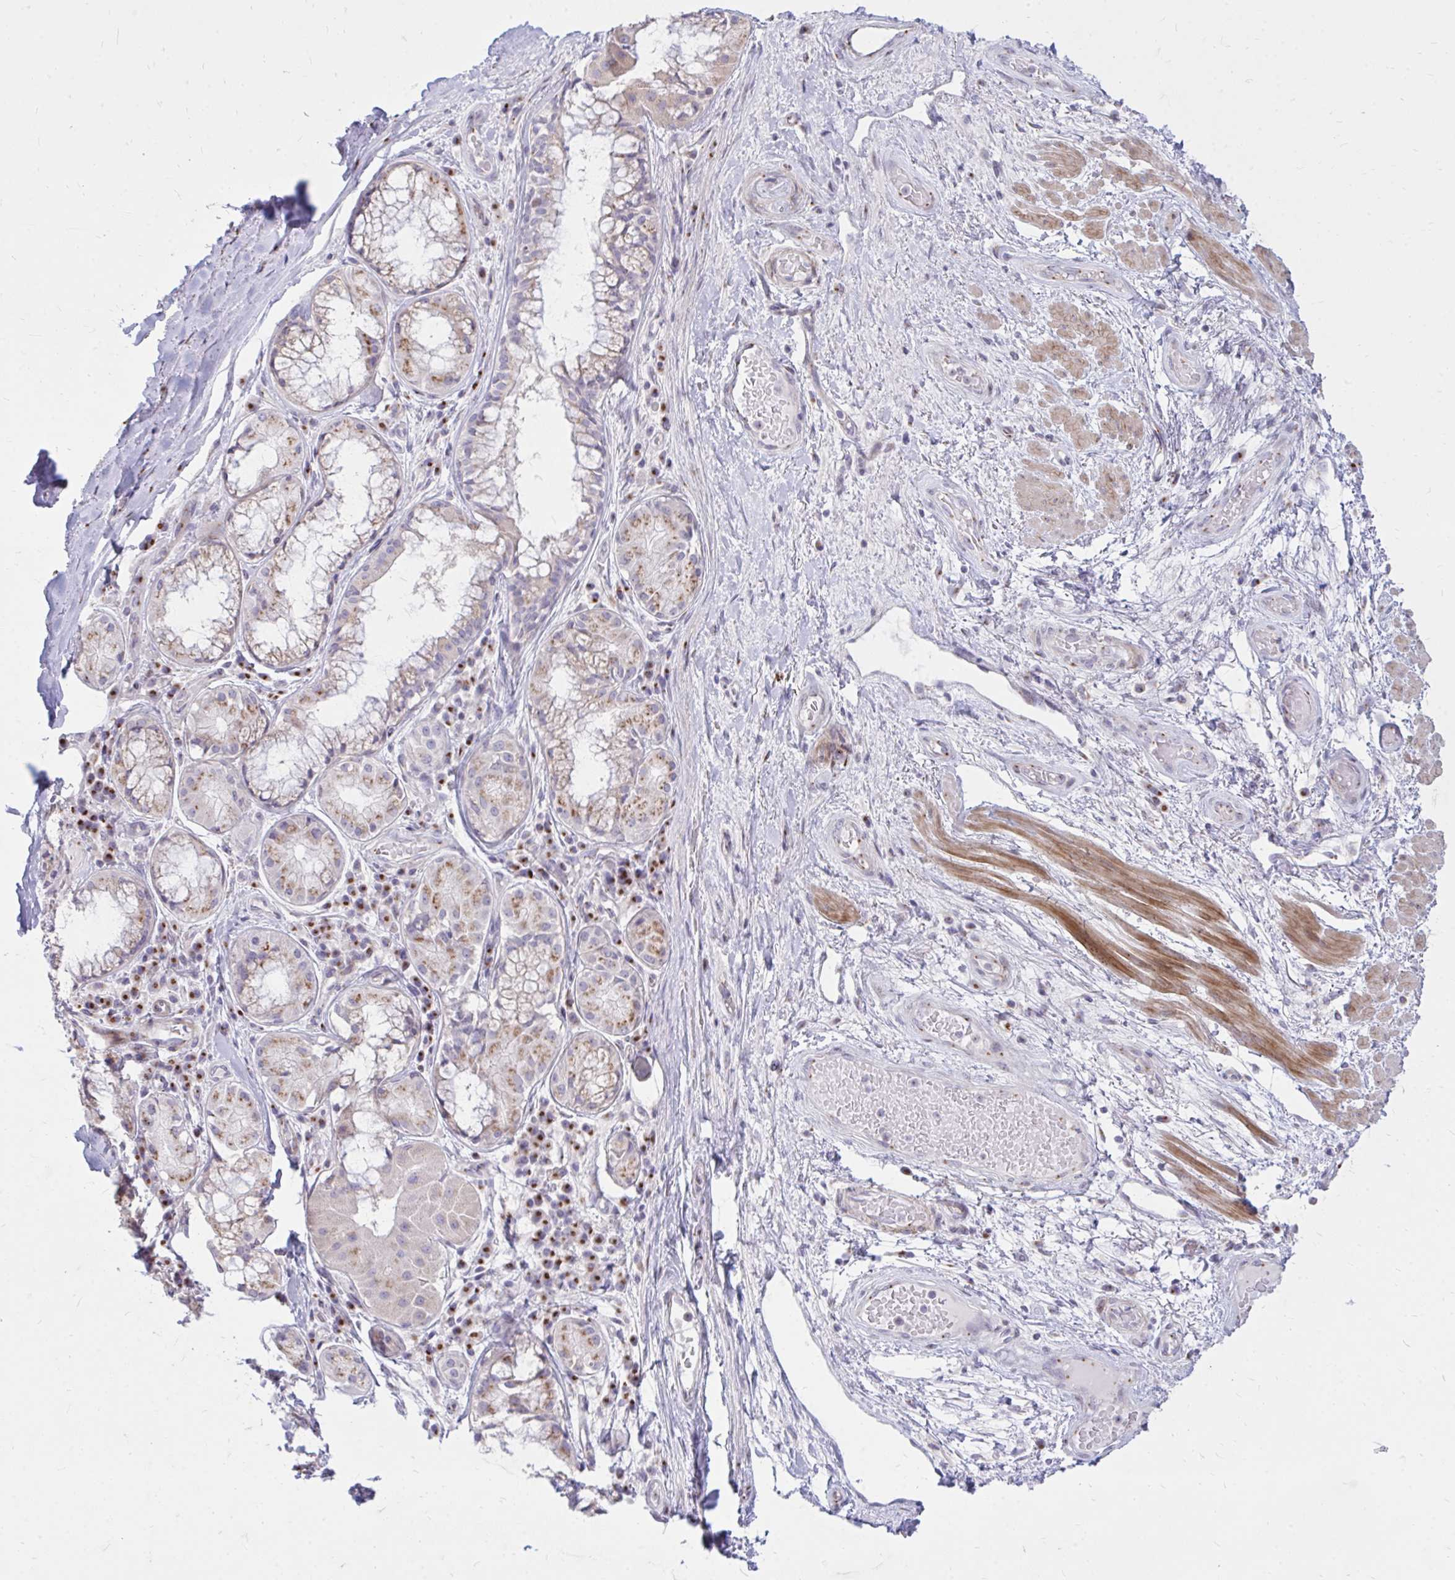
{"staining": {"intensity": "negative", "quantity": "none", "location": "none"}, "tissue": "soft tissue", "cell_type": "Chondrocytes", "image_type": "normal", "snomed": [{"axis": "morphology", "description": "Normal tissue, NOS"}, {"axis": "topography", "description": "Cartilage tissue"}, {"axis": "topography", "description": "Bronchus"}], "caption": "Soft tissue was stained to show a protein in brown. There is no significant staining in chondrocytes. (Stains: DAB immunohistochemistry (IHC) with hematoxylin counter stain, Microscopy: brightfield microscopy at high magnification).", "gene": "RAB6A", "patient": {"sex": "male", "age": 64}}